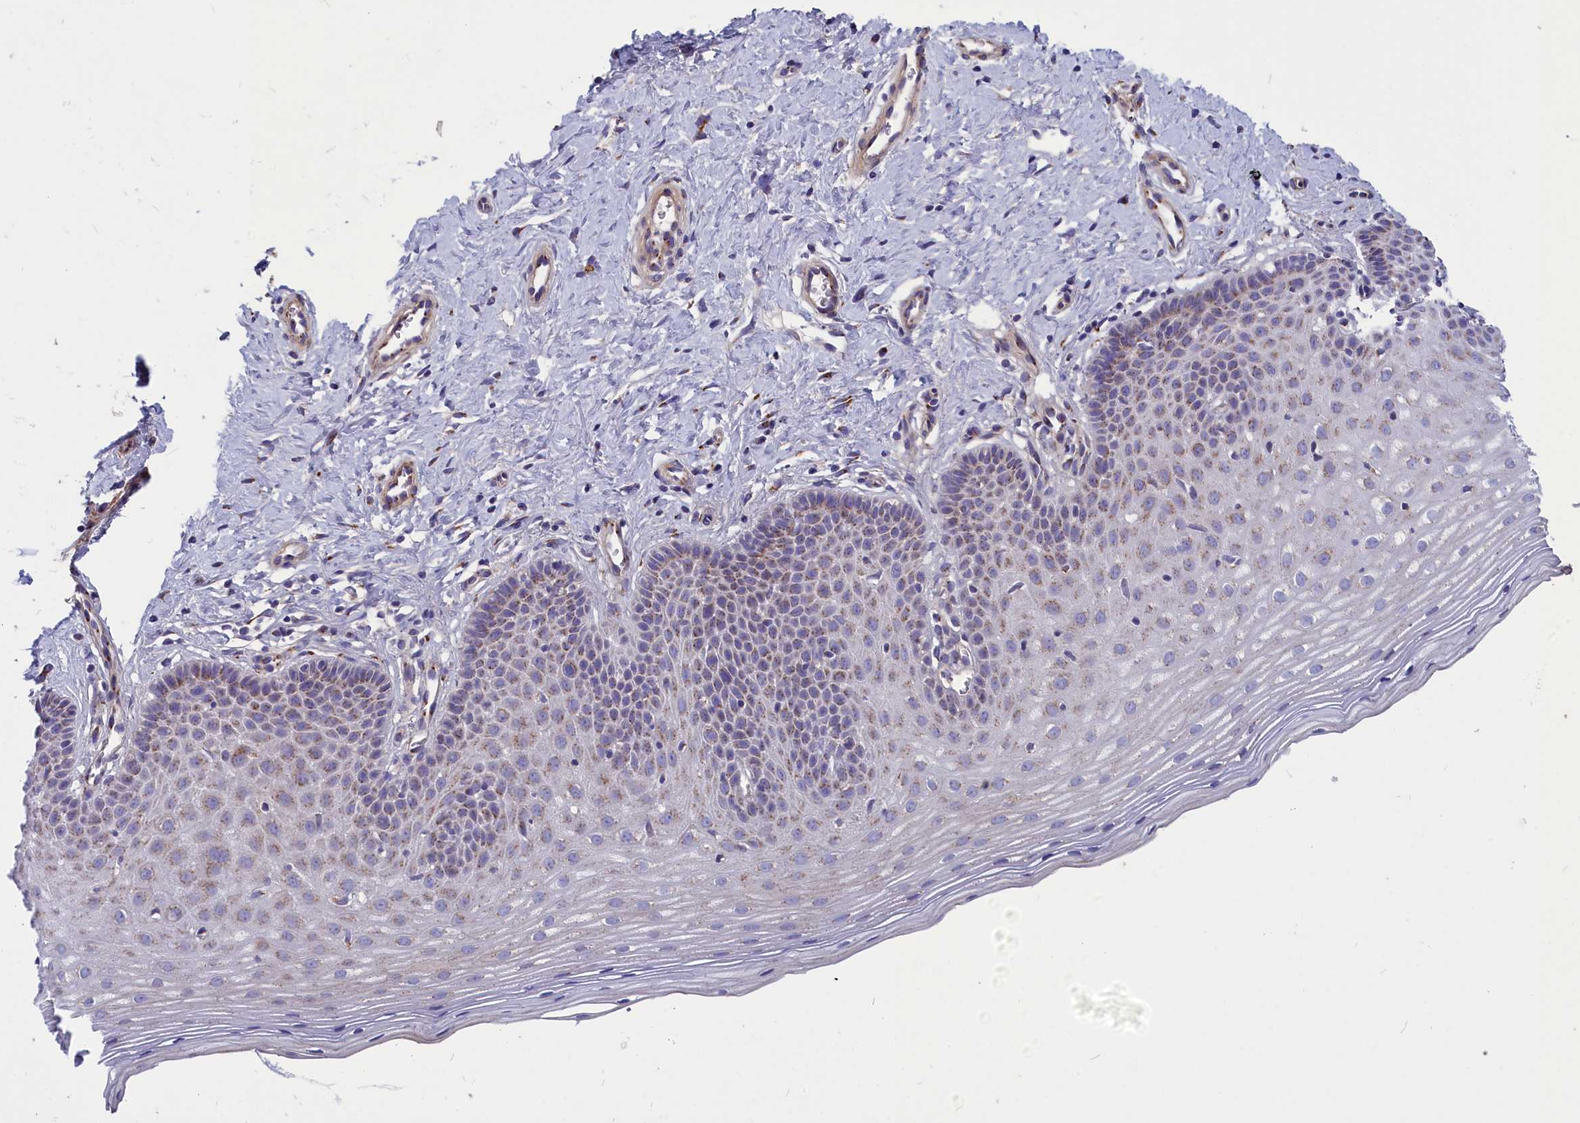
{"staining": {"intensity": "moderate", "quantity": "25%-75%", "location": "cytoplasmic/membranous"}, "tissue": "cervix", "cell_type": "Glandular cells", "image_type": "normal", "snomed": [{"axis": "morphology", "description": "Normal tissue, NOS"}, {"axis": "topography", "description": "Cervix"}], "caption": "IHC micrograph of unremarkable cervix: human cervix stained using IHC demonstrates medium levels of moderate protein expression localized specifically in the cytoplasmic/membranous of glandular cells, appearing as a cytoplasmic/membranous brown color.", "gene": "TUBGCP4", "patient": {"sex": "female", "age": 36}}